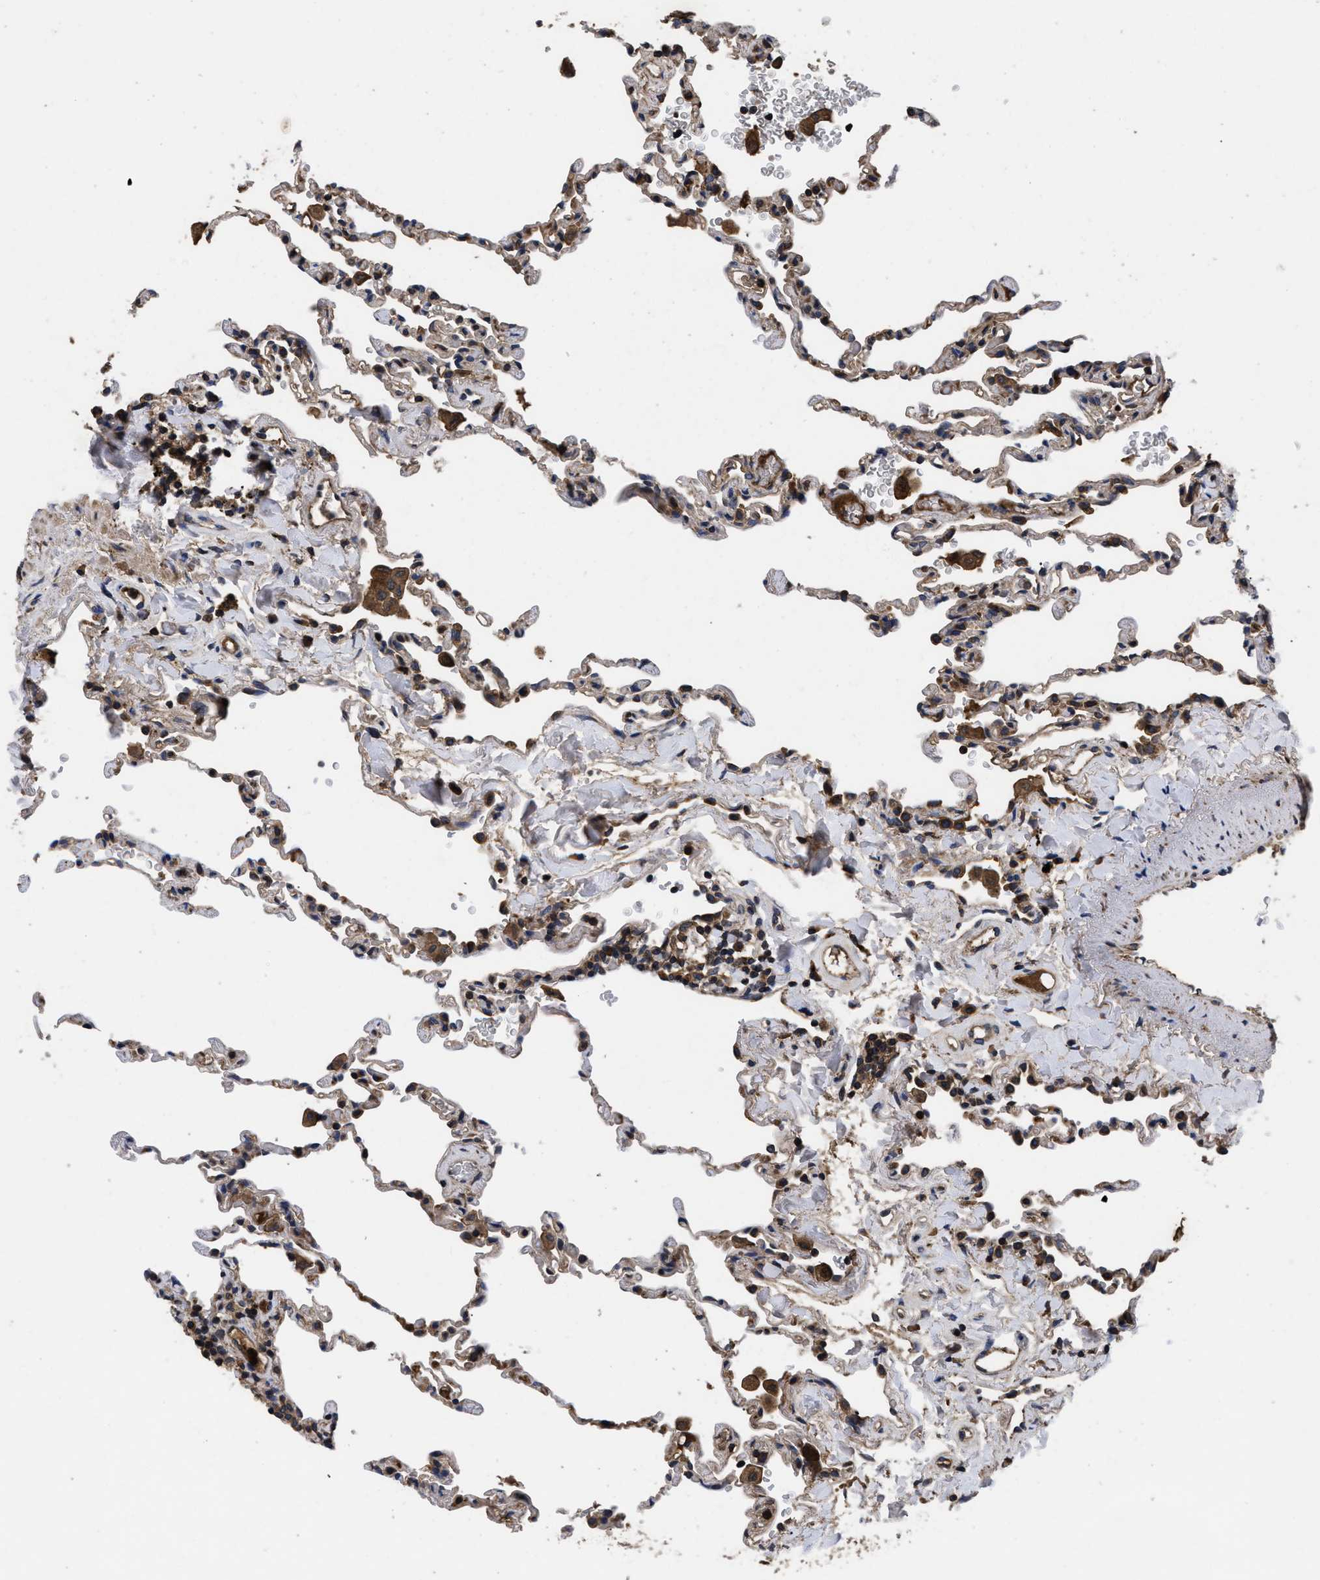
{"staining": {"intensity": "weak", "quantity": "25%-75%", "location": "cytoplasmic/membranous"}, "tissue": "lung", "cell_type": "Alveolar cells", "image_type": "normal", "snomed": [{"axis": "morphology", "description": "Normal tissue, NOS"}, {"axis": "topography", "description": "Lung"}], "caption": "Brown immunohistochemical staining in benign lung exhibits weak cytoplasmic/membranous expression in approximately 25%-75% of alveolar cells. (DAB IHC, brown staining for protein, blue staining for nuclei).", "gene": "LRRC3", "patient": {"sex": "male", "age": 59}}